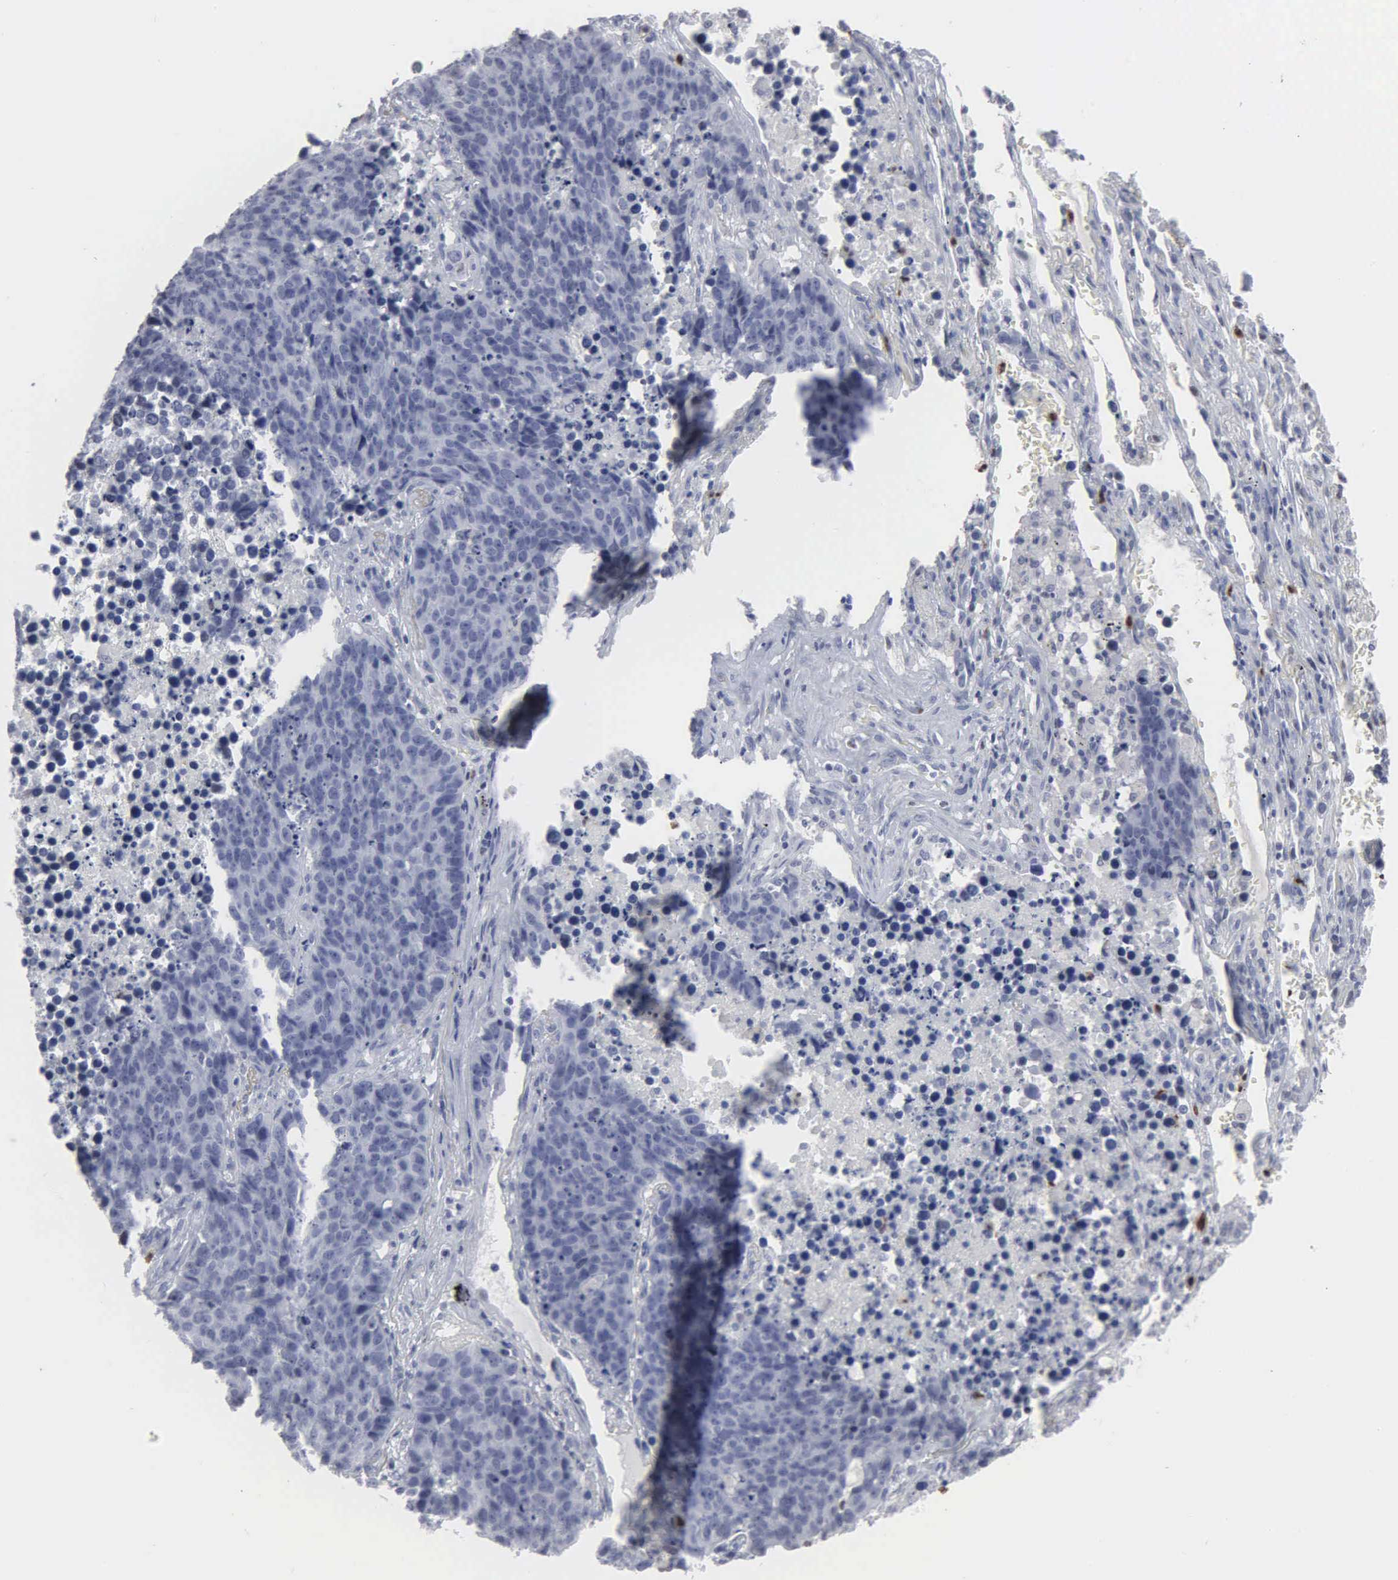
{"staining": {"intensity": "negative", "quantity": "none", "location": "none"}, "tissue": "lung cancer", "cell_type": "Tumor cells", "image_type": "cancer", "snomed": [{"axis": "morphology", "description": "Carcinoid, malignant, NOS"}, {"axis": "topography", "description": "Lung"}], "caption": "This is a histopathology image of immunohistochemistry (IHC) staining of lung cancer, which shows no positivity in tumor cells.", "gene": "SPIN3", "patient": {"sex": "male", "age": 60}}